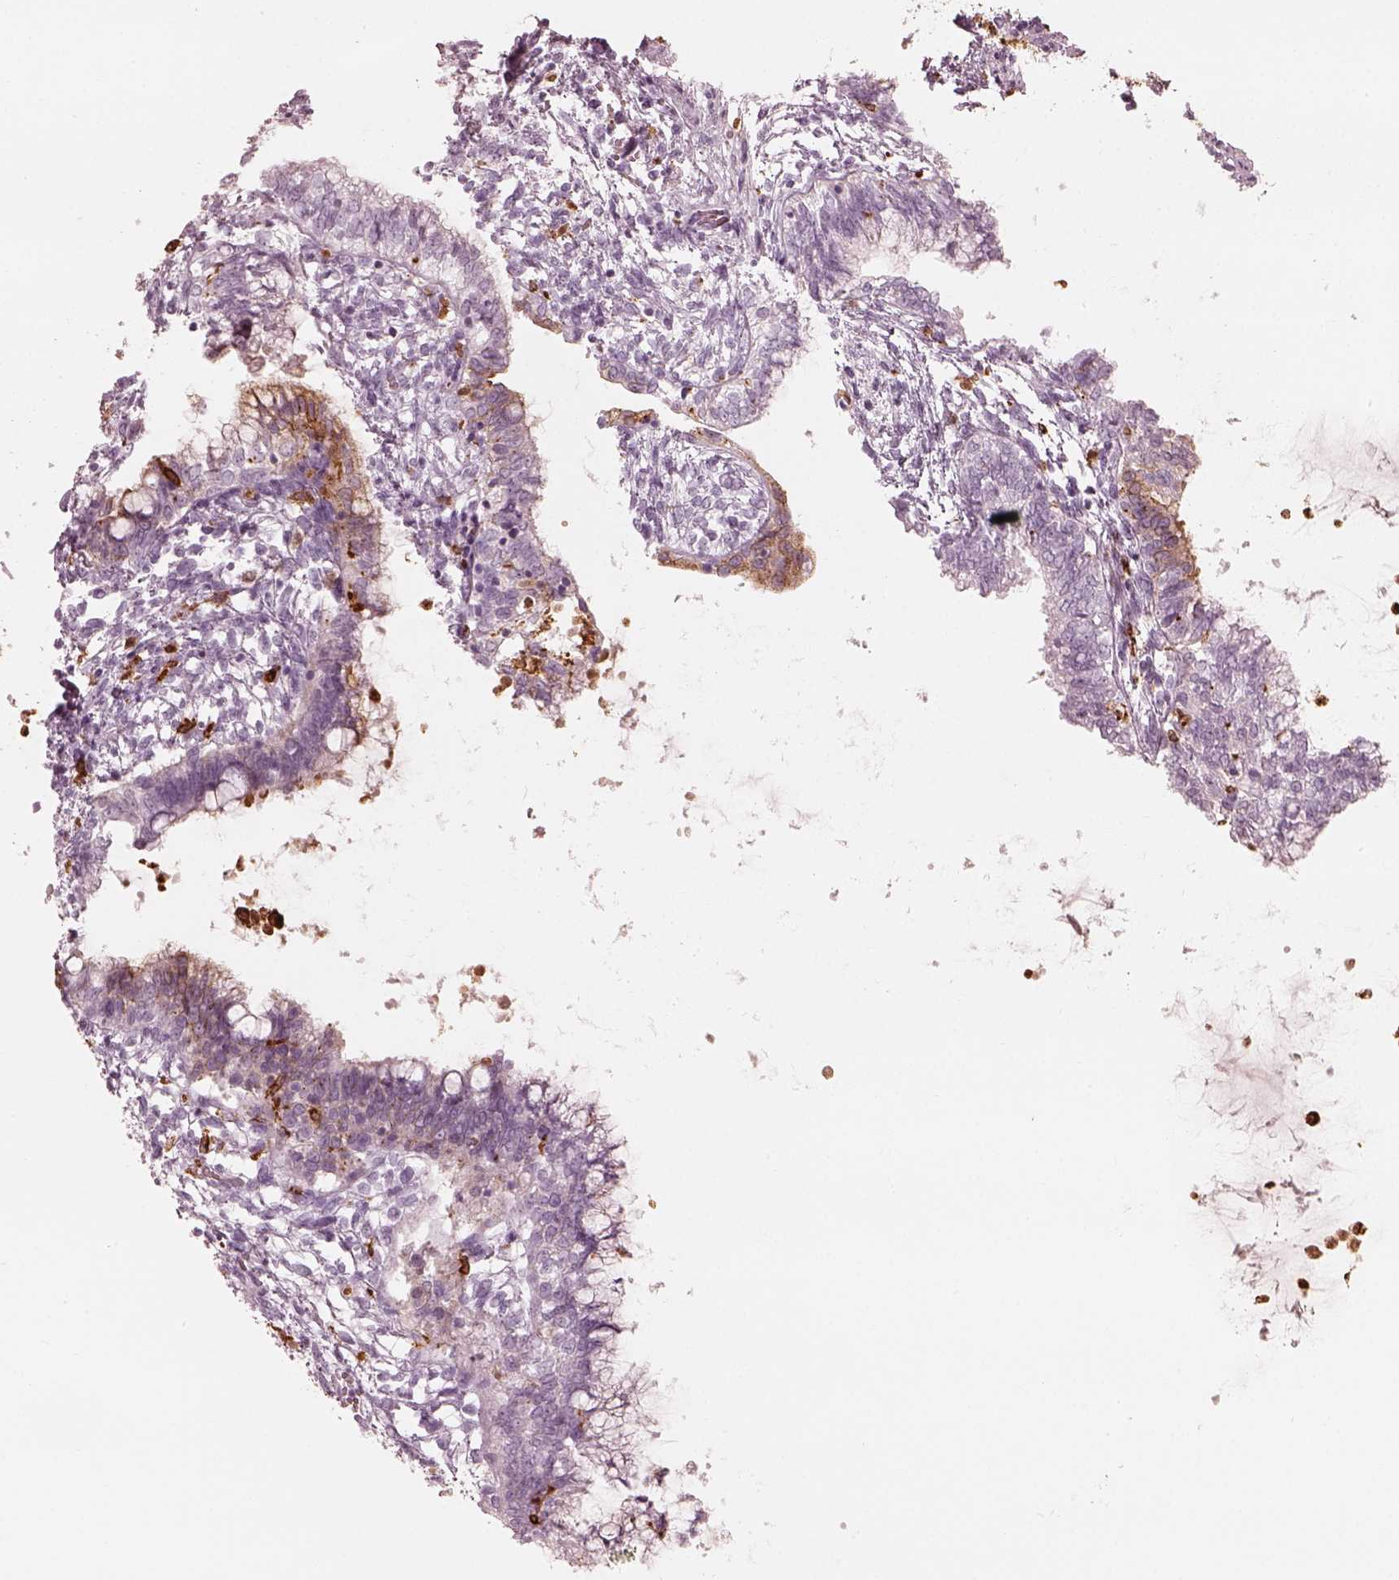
{"staining": {"intensity": "weak", "quantity": "<25%", "location": "cytoplasmic/membranous"}, "tissue": "testis cancer", "cell_type": "Tumor cells", "image_type": "cancer", "snomed": [{"axis": "morphology", "description": "Carcinoma, Embryonal, NOS"}, {"axis": "topography", "description": "Testis"}], "caption": "Immunohistochemistry of embryonal carcinoma (testis) reveals no positivity in tumor cells. (DAB (3,3'-diaminobenzidine) IHC with hematoxylin counter stain).", "gene": "ALOX5", "patient": {"sex": "male", "age": 37}}